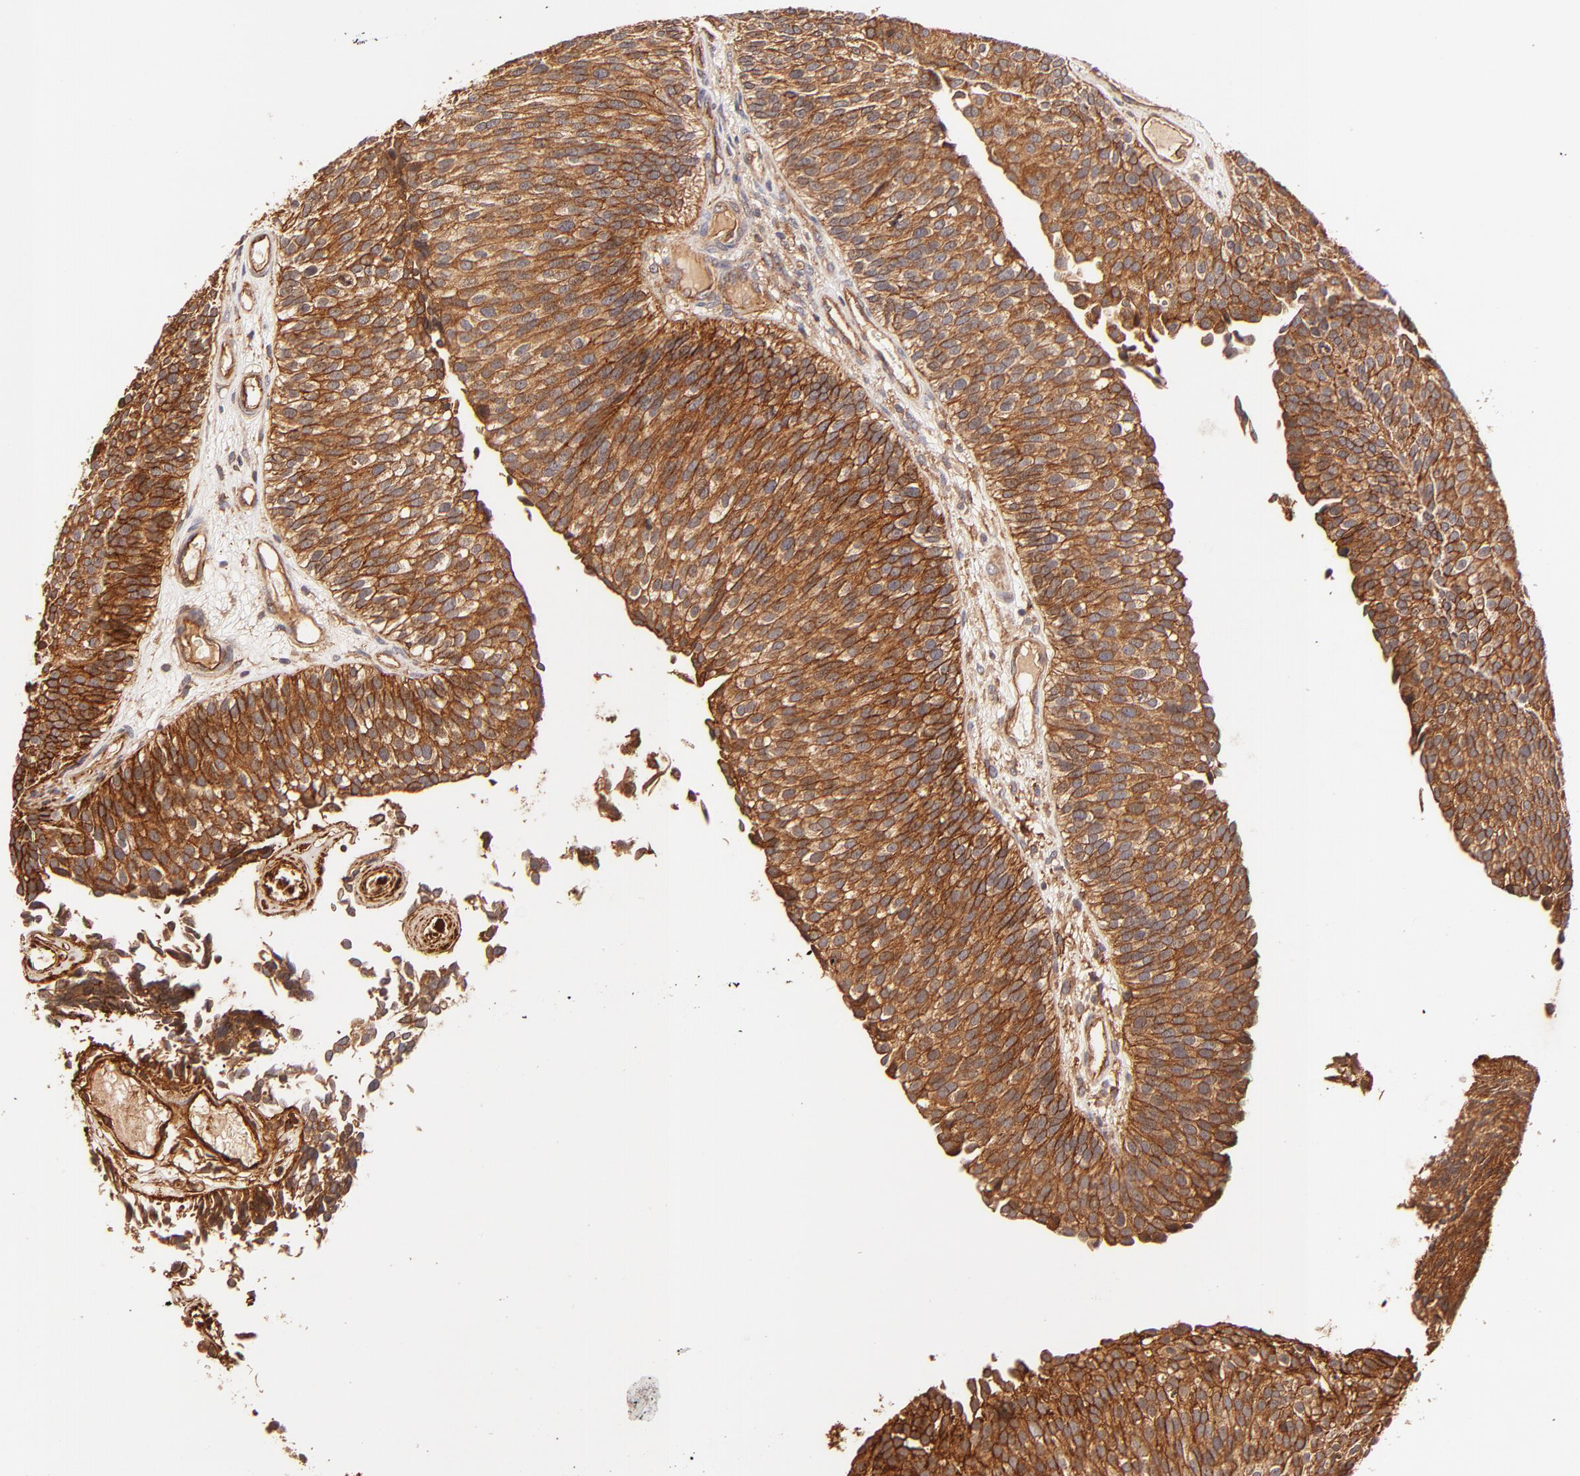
{"staining": {"intensity": "strong", "quantity": ">75%", "location": "cytoplasmic/membranous"}, "tissue": "urothelial cancer", "cell_type": "Tumor cells", "image_type": "cancer", "snomed": [{"axis": "morphology", "description": "Urothelial carcinoma, Low grade"}, {"axis": "topography", "description": "Urinary bladder"}], "caption": "Urothelial cancer stained with a protein marker displays strong staining in tumor cells.", "gene": "ITGB1", "patient": {"sex": "male", "age": 84}}